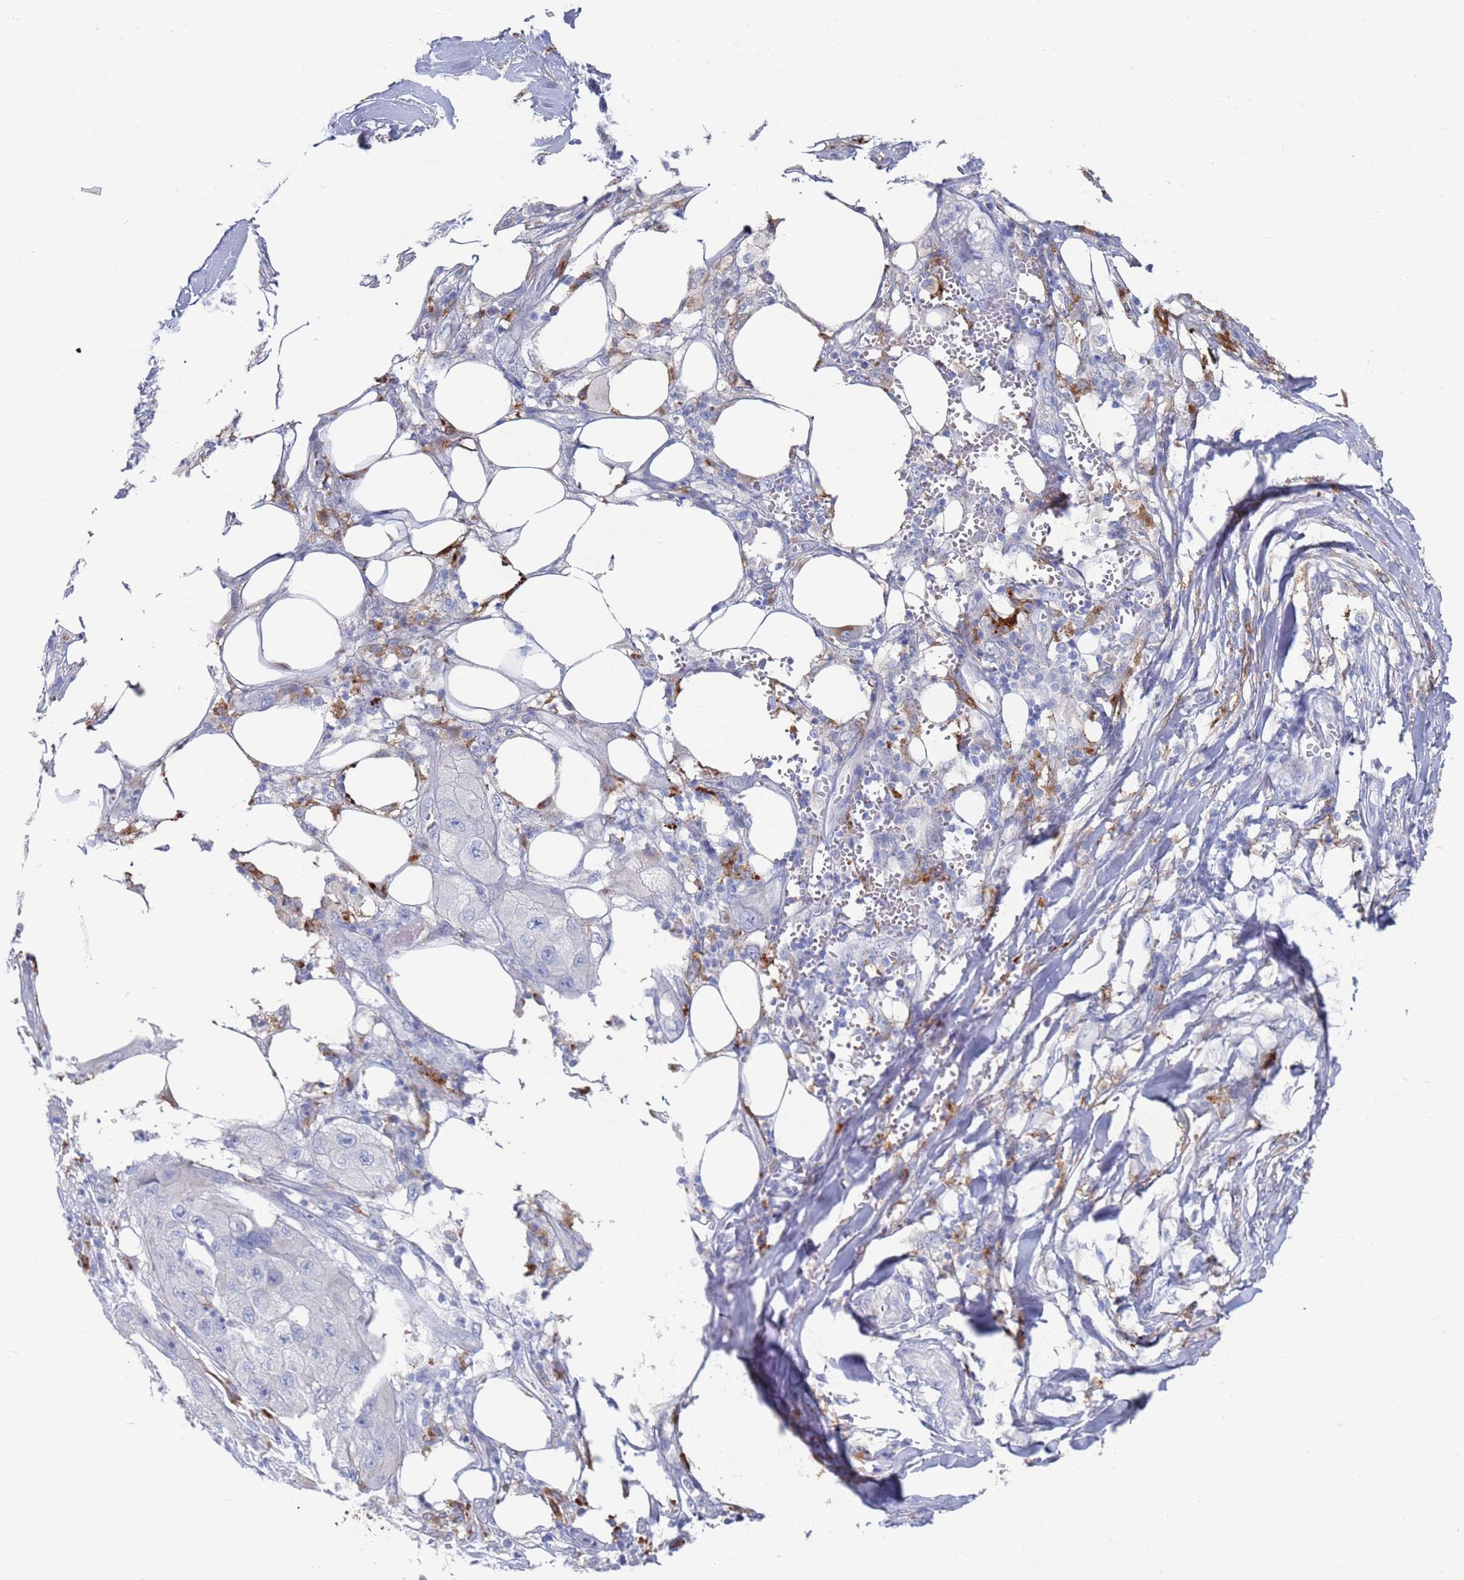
{"staining": {"intensity": "negative", "quantity": "none", "location": "none"}, "tissue": "skin cancer", "cell_type": "Tumor cells", "image_type": "cancer", "snomed": [{"axis": "morphology", "description": "Squamous cell carcinoma, NOS"}, {"axis": "topography", "description": "Skin"}, {"axis": "topography", "description": "Subcutis"}], "caption": "A micrograph of human skin cancer is negative for staining in tumor cells.", "gene": "FUCA1", "patient": {"sex": "male", "age": 73}}